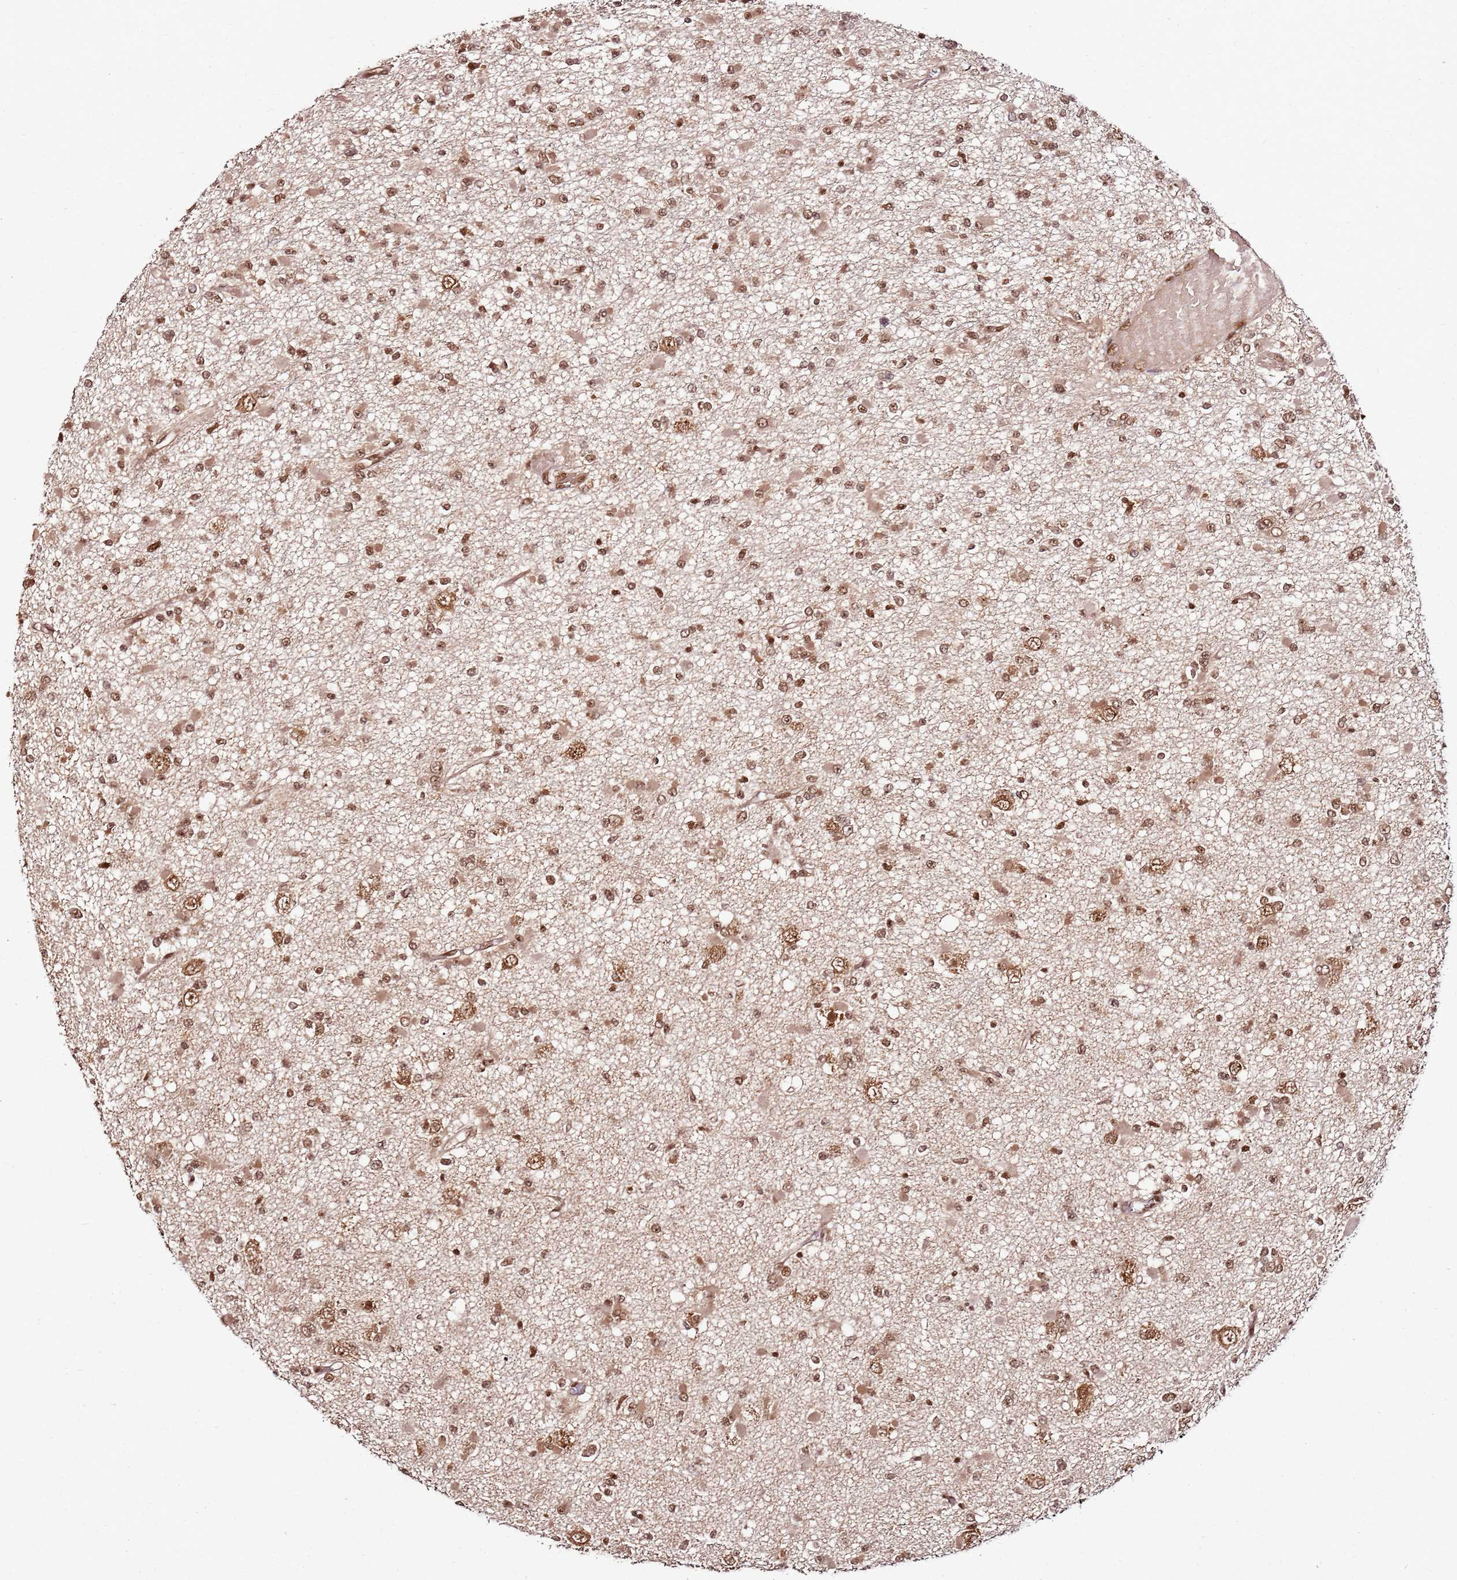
{"staining": {"intensity": "moderate", "quantity": ">75%", "location": "nuclear"}, "tissue": "glioma", "cell_type": "Tumor cells", "image_type": "cancer", "snomed": [{"axis": "morphology", "description": "Glioma, malignant, Low grade"}, {"axis": "topography", "description": "Brain"}], "caption": "A micrograph showing moderate nuclear positivity in approximately >75% of tumor cells in low-grade glioma (malignant), as visualized by brown immunohistochemical staining.", "gene": "XRN2", "patient": {"sex": "female", "age": 22}}